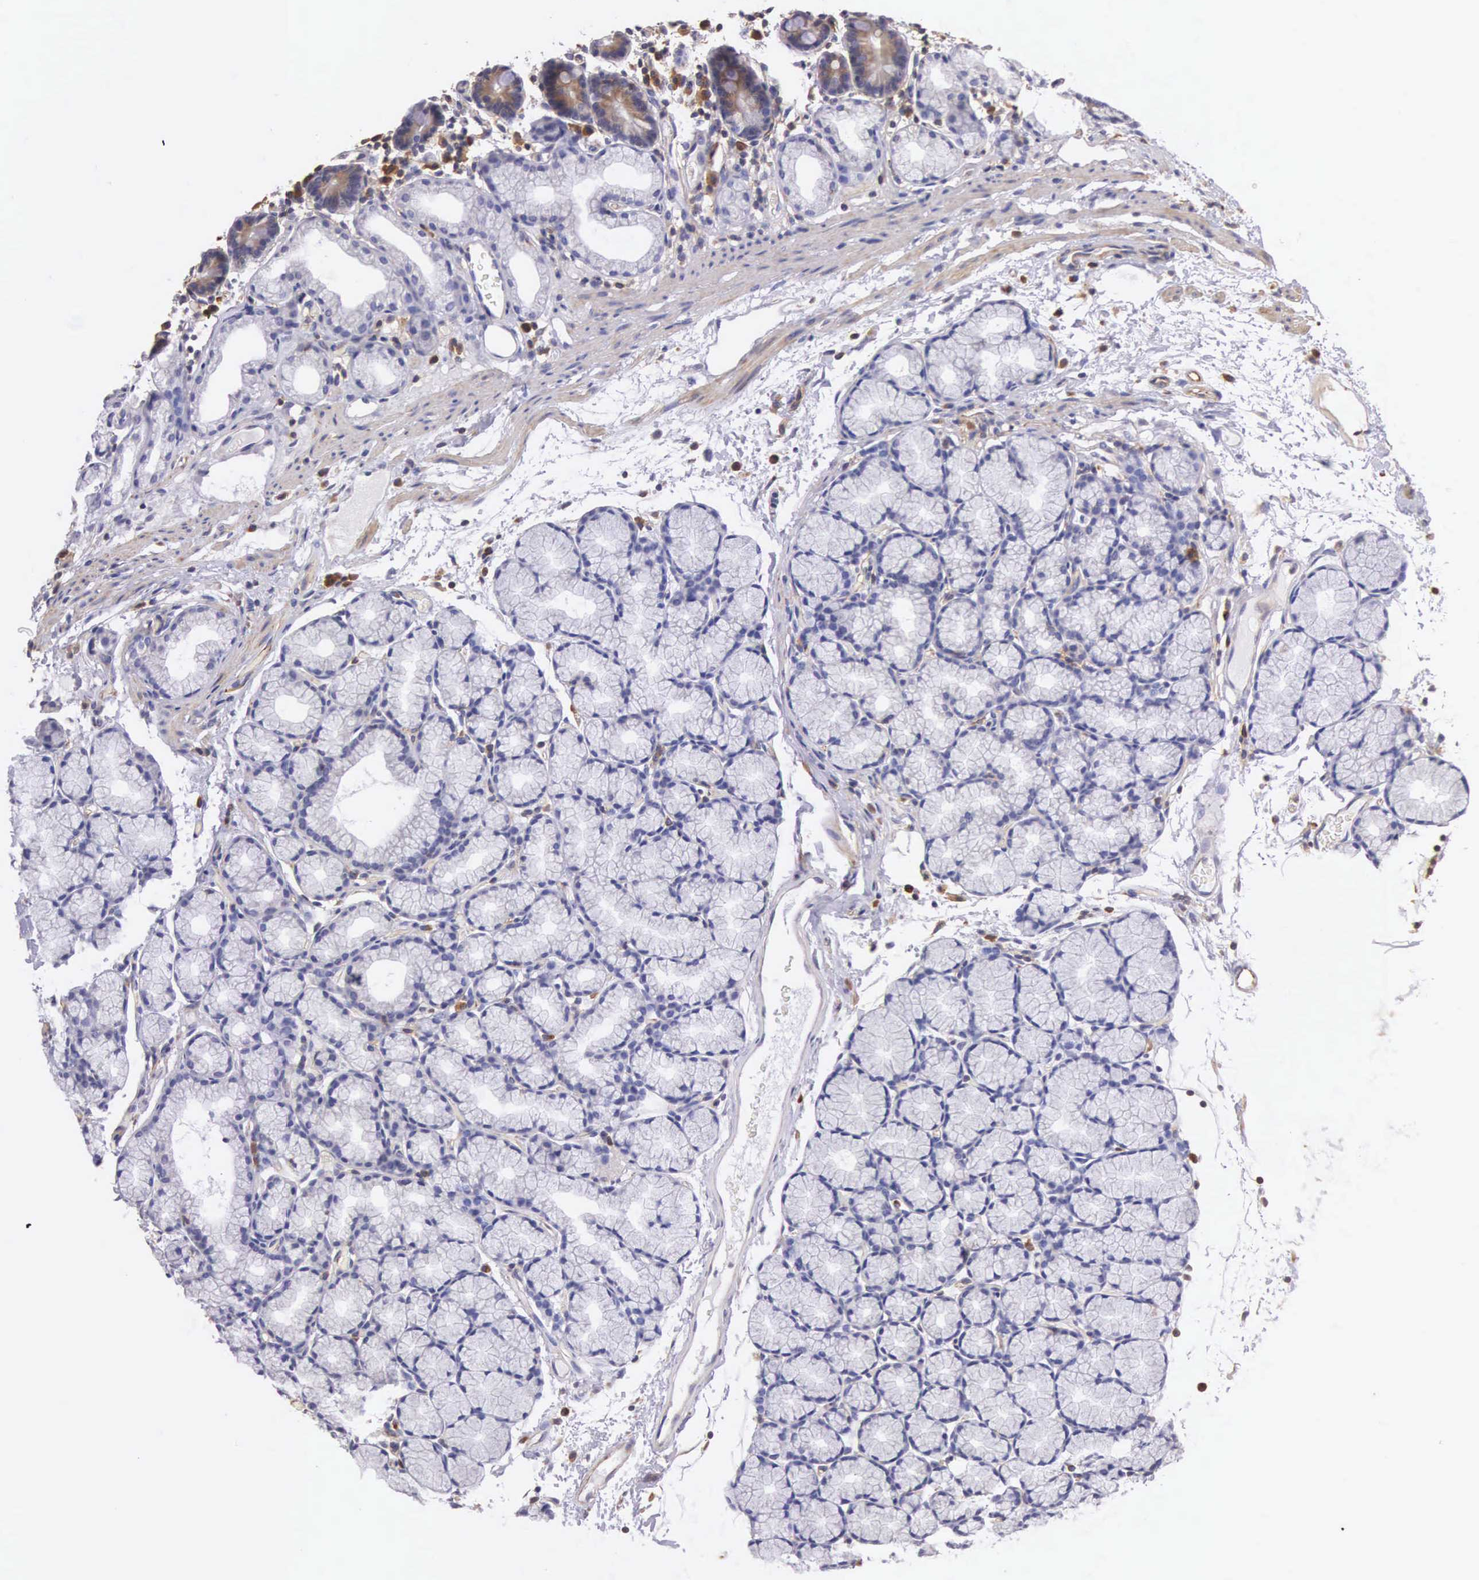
{"staining": {"intensity": "negative", "quantity": "none", "location": "none"}, "tissue": "duodenum", "cell_type": "Glandular cells", "image_type": "normal", "snomed": [{"axis": "morphology", "description": "Normal tissue, NOS"}, {"axis": "topography", "description": "Duodenum"}], "caption": "DAB immunohistochemical staining of benign human duodenum demonstrates no significant expression in glandular cells.", "gene": "OSBPL3", "patient": {"sex": "female", "age": 48}}